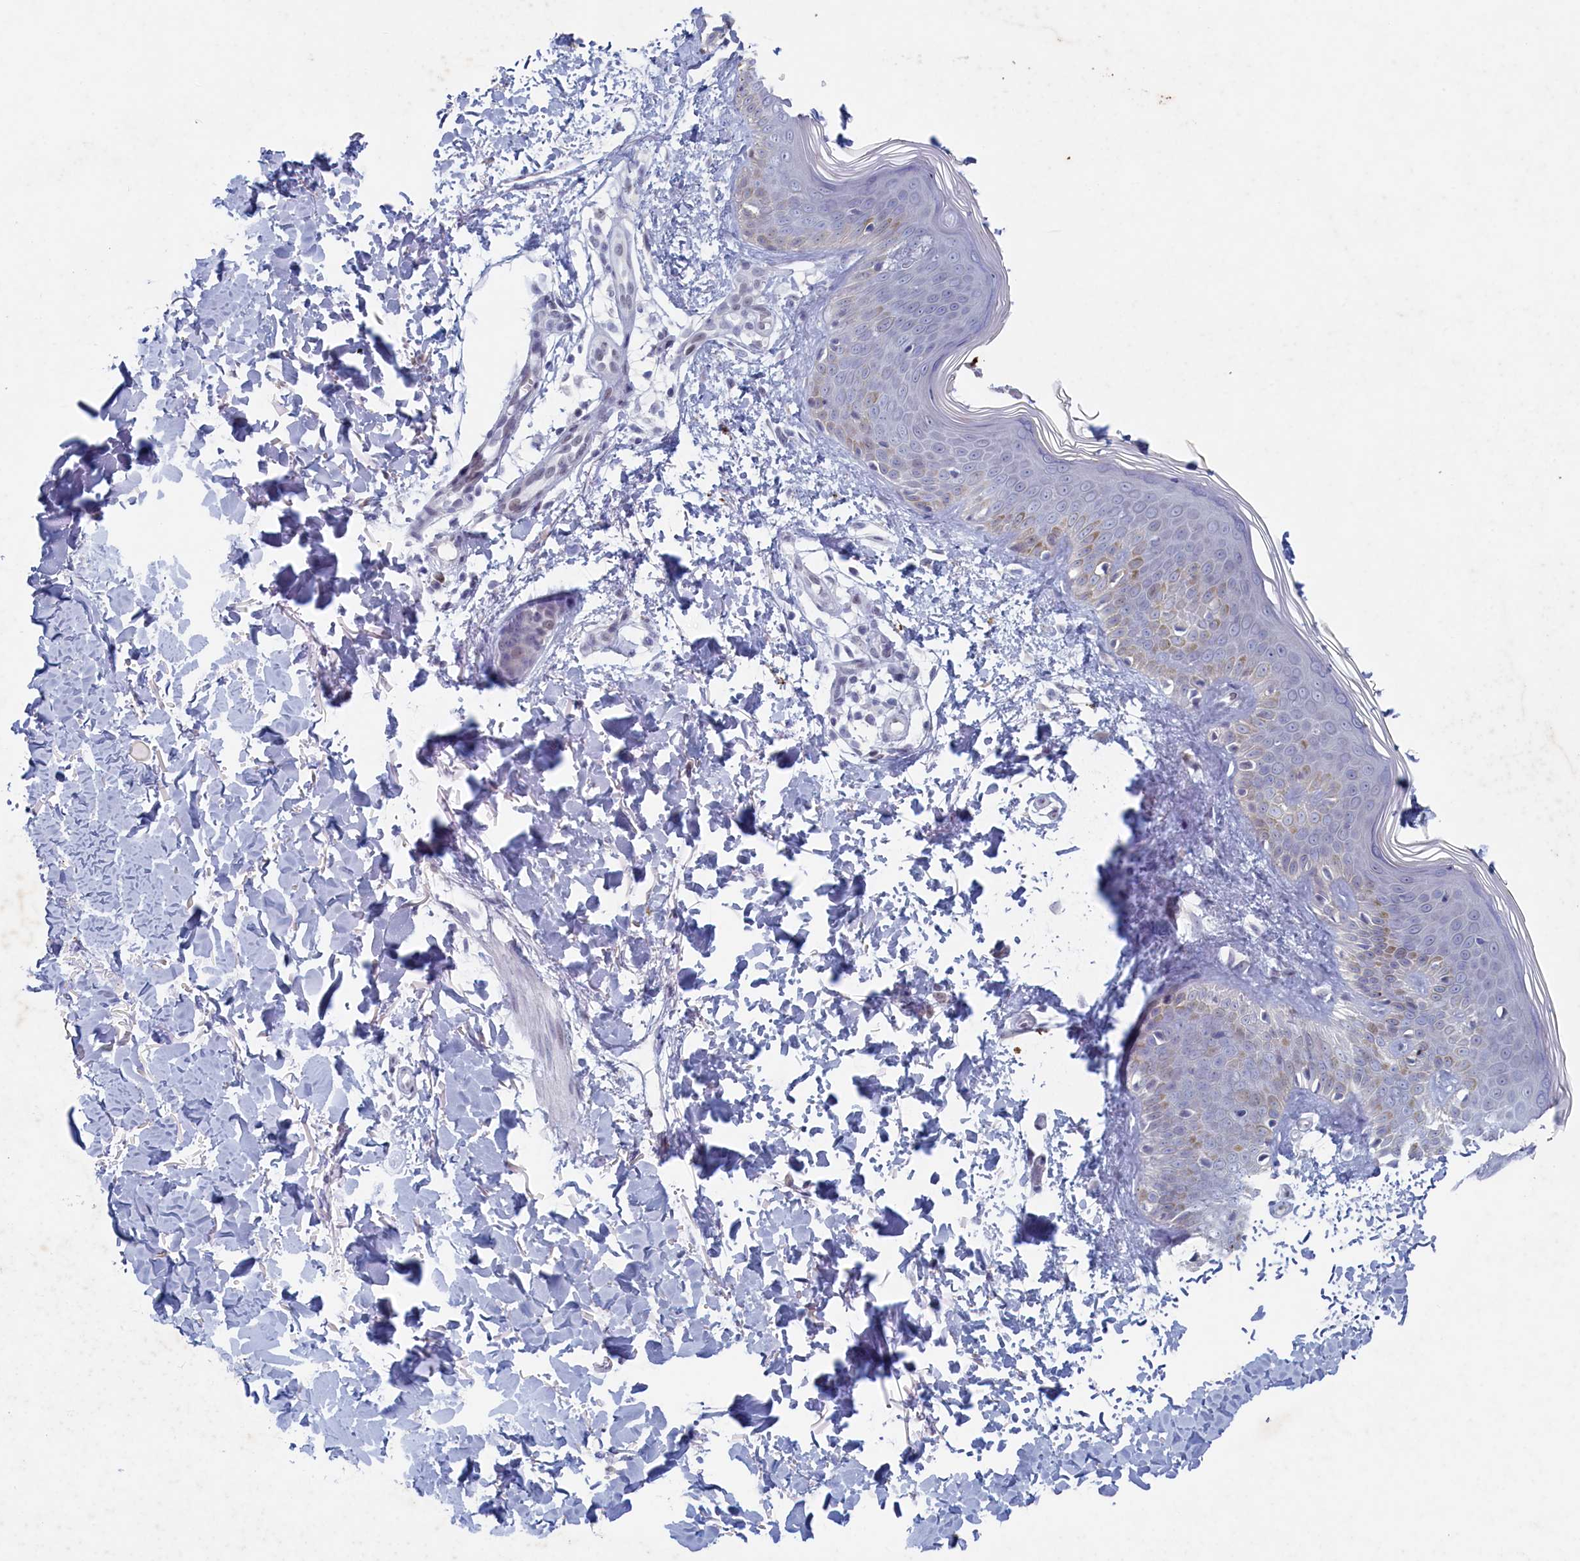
{"staining": {"intensity": "negative", "quantity": "none", "location": "none"}, "tissue": "skin", "cell_type": "Fibroblasts", "image_type": "normal", "snomed": [{"axis": "morphology", "description": "Normal tissue, NOS"}, {"axis": "topography", "description": "Skin"}], "caption": "Skin stained for a protein using immunohistochemistry displays no positivity fibroblasts.", "gene": "WDR76", "patient": {"sex": "male", "age": 37}}